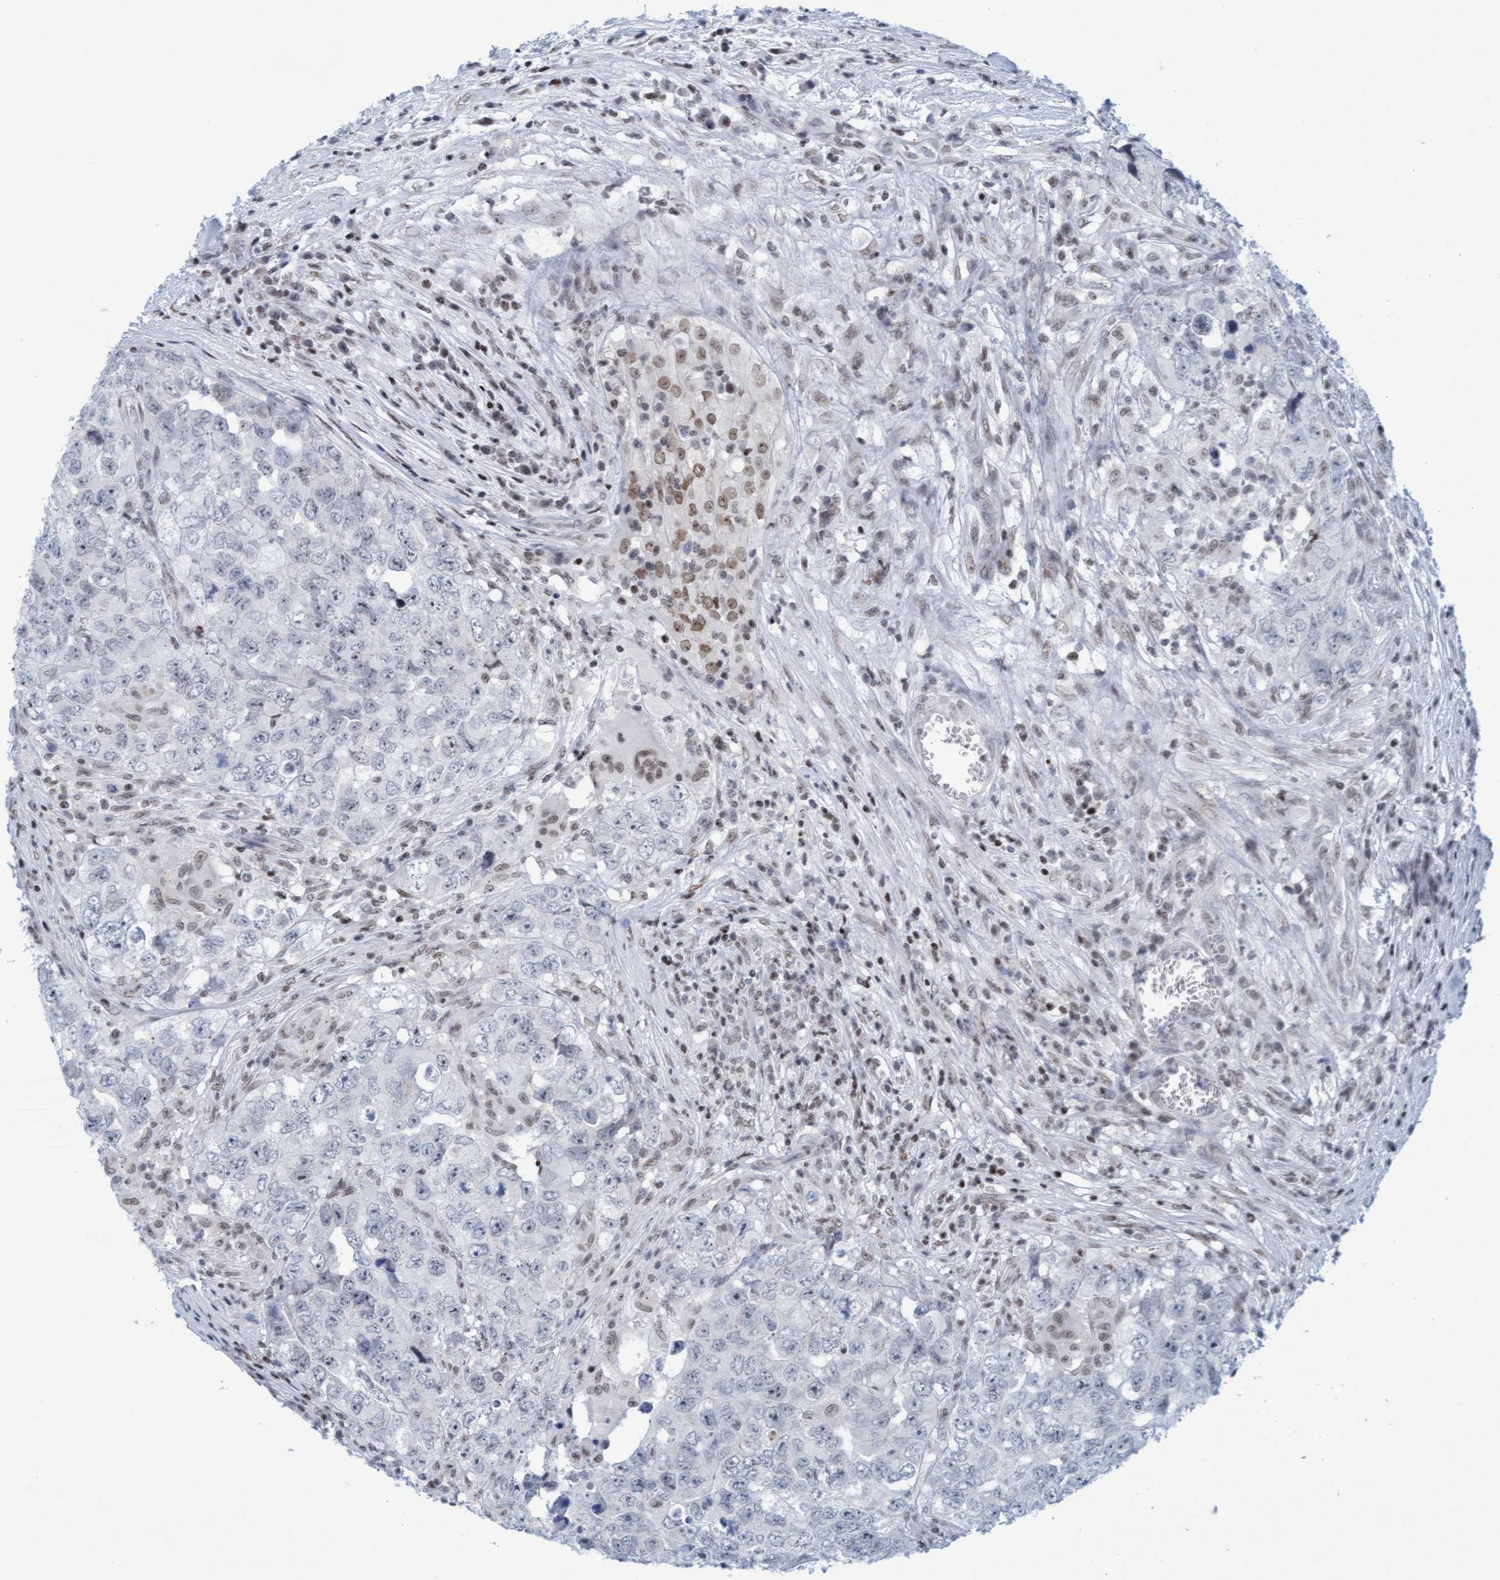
{"staining": {"intensity": "negative", "quantity": "none", "location": "none"}, "tissue": "testis cancer", "cell_type": "Tumor cells", "image_type": "cancer", "snomed": [{"axis": "morphology", "description": "Seminoma, NOS"}, {"axis": "morphology", "description": "Carcinoma, Embryonal, NOS"}, {"axis": "topography", "description": "Testis"}], "caption": "DAB immunohistochemical staining of testis cancer shows no significant positivity in tumor cells. The staining was performed using DAB (3,3'-diaminobenzidine) to visualize the protein expression in brown, while the nuclei were stained in blue with hematoxylin (Magnification: 20x).", "gene": "GLRX2", "patient": {"sex": "male", "age": 43}}